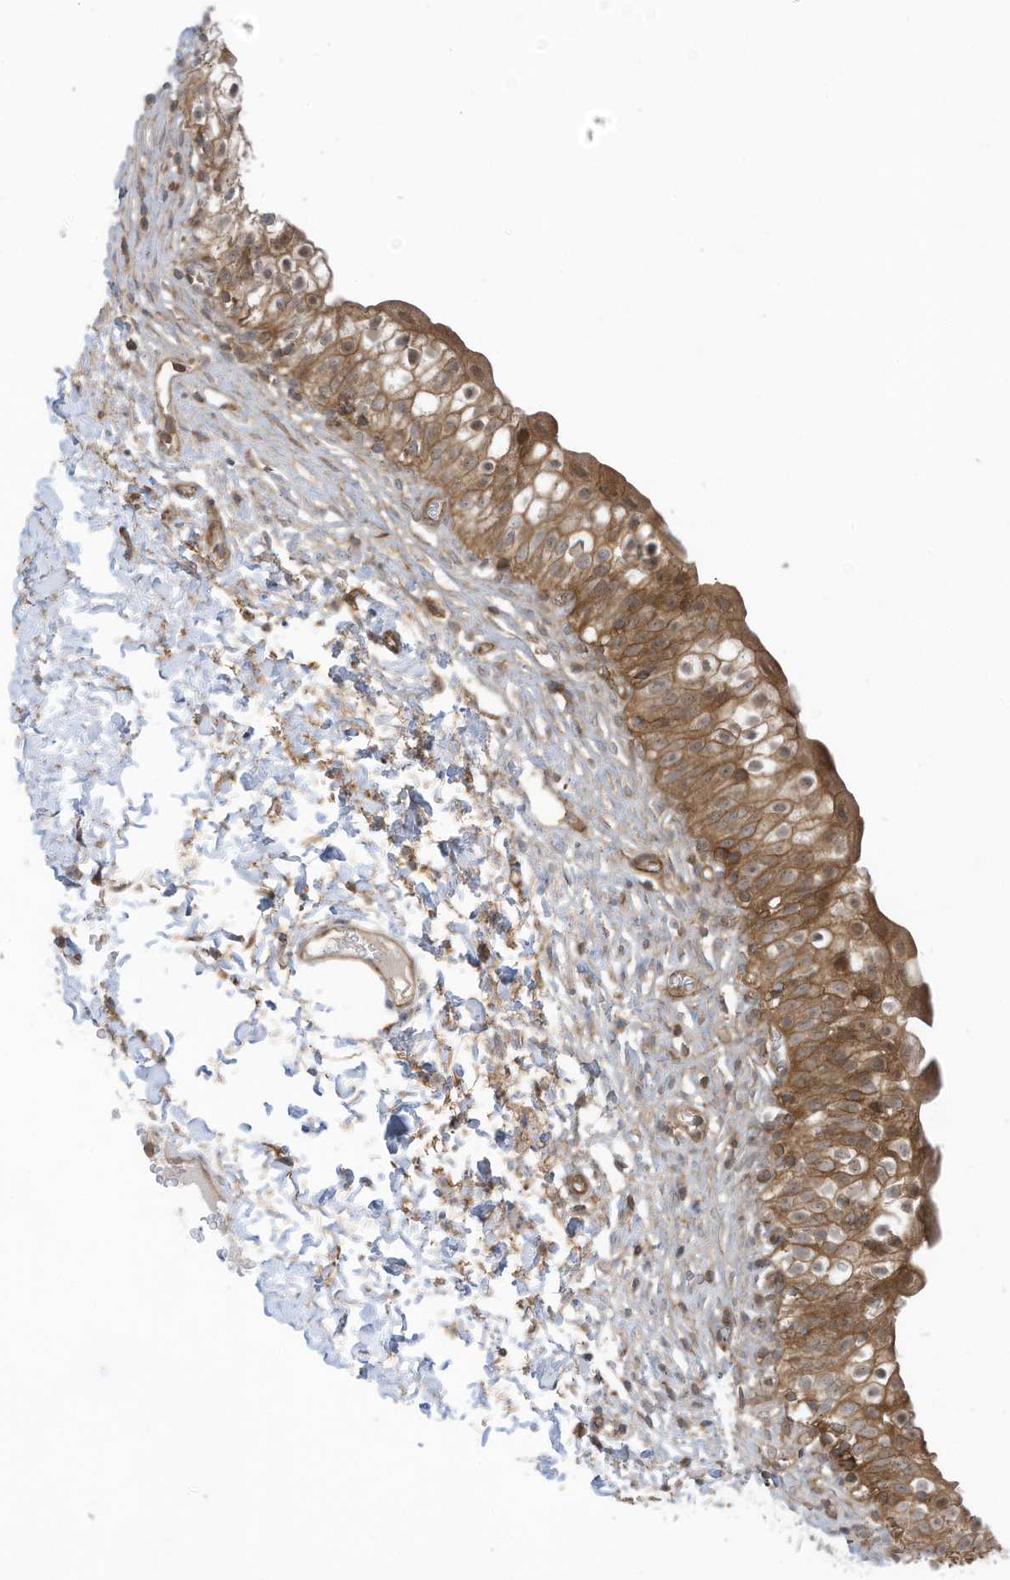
{"staining": {"intensity": "moderate", "quantity": ">75%", "location": "cytoplasmic/membranous"}, "tissue": "urinary bladder", "cell_type": "Urothelial cells", "image_type": "normal", "snomed": [{"axis": "morphology", "description": "Normal tissue, NOS"}, {"axis": "topography", "description": "Urinary bladder"}], "caption": "Urinary bladder was stained to show a protein in brown. There is medium levels of moderate cytoplasmic/membranous positivity in approximately >75% of urothelial cells. (brown staining indicates protein expression, while blue staining denotes nuclei).", "gene": "REPS1", "patient": {"sex": "male", "age": 55}}